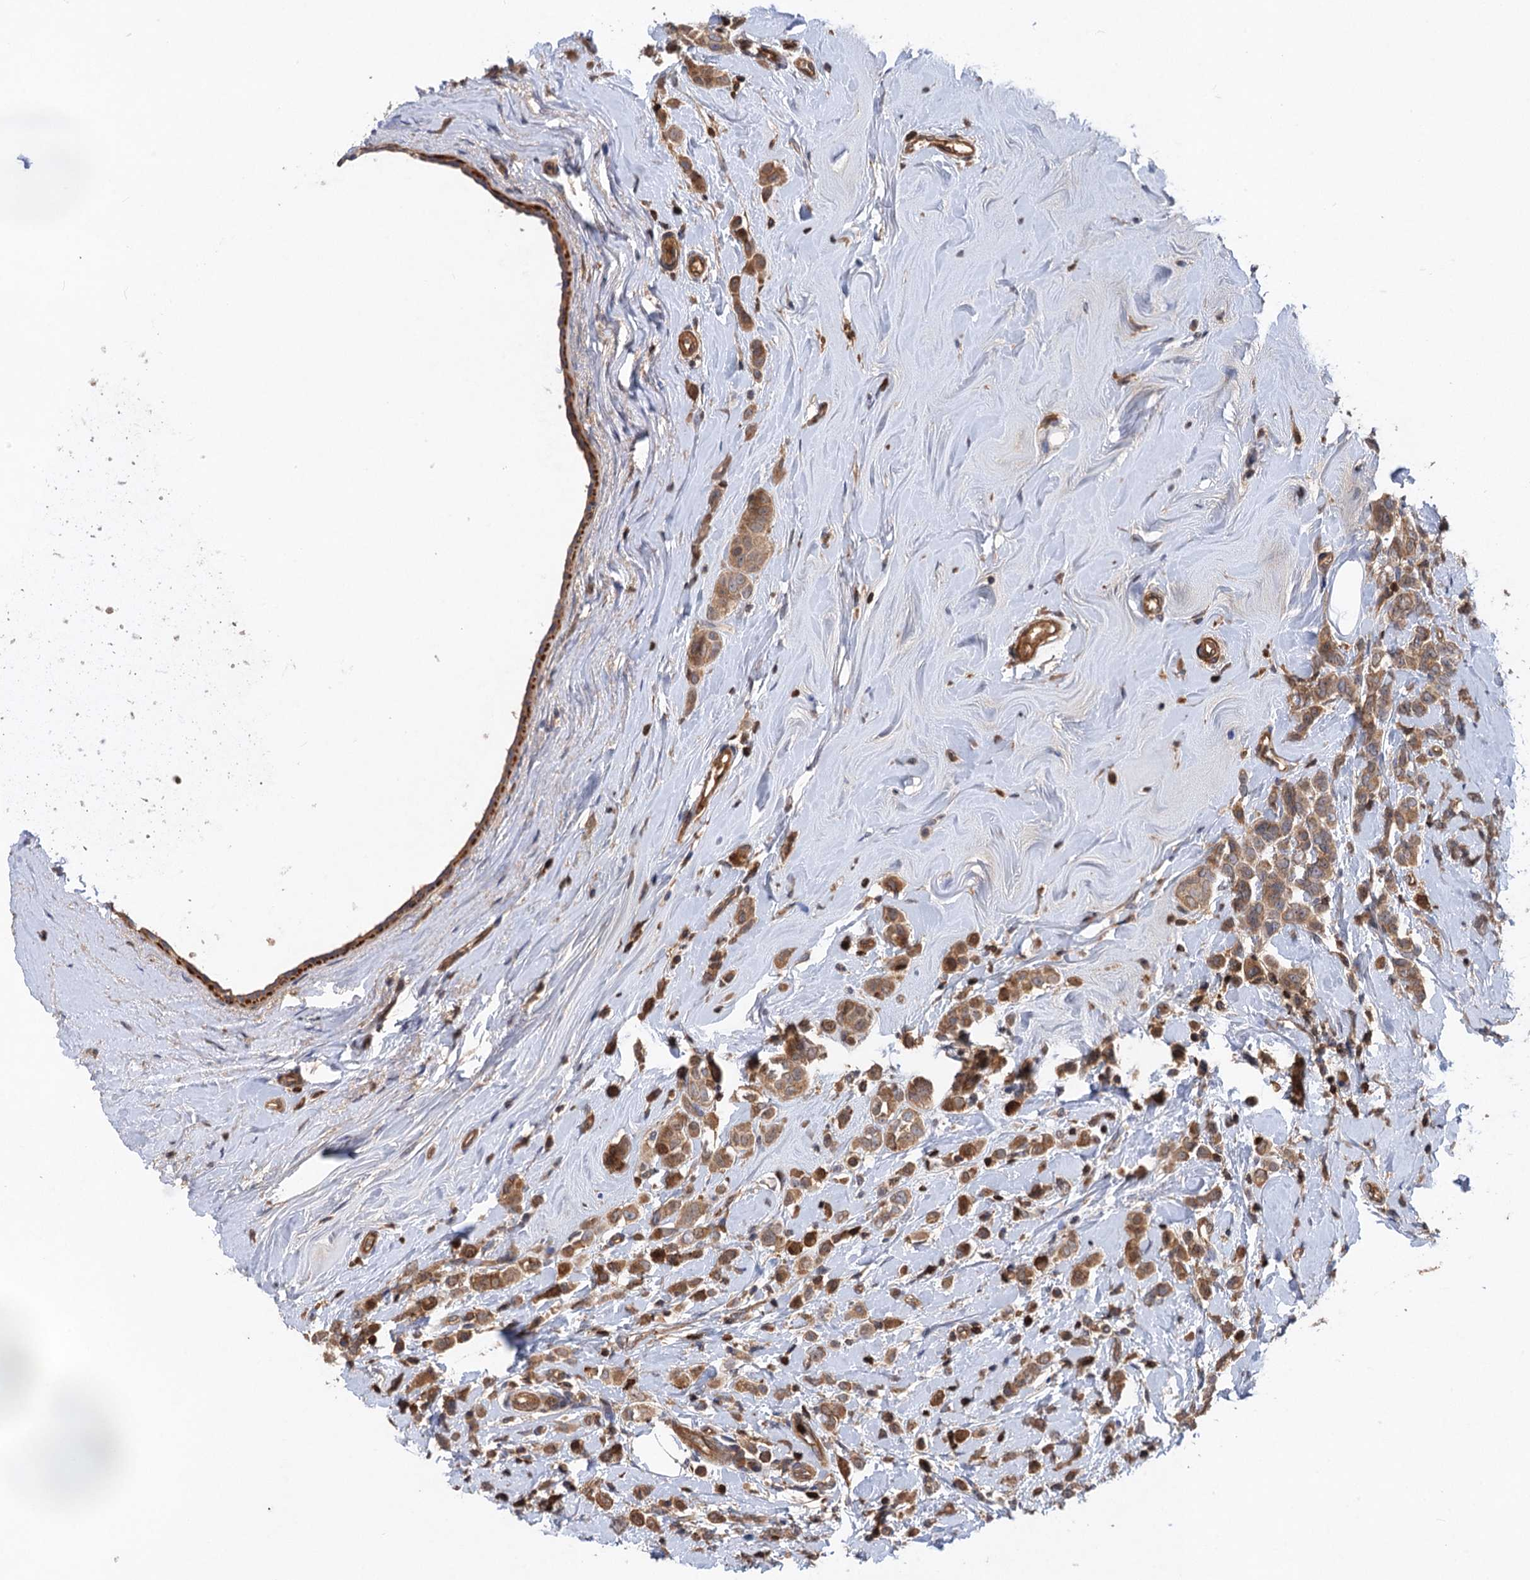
{"staining": {"intensity": "moderate", "quantity": ">75%", "location": "cytoplasmic/membranous"}, "tissue": "breast cancer", "cell_type": "Tumor cells", "image_type": "cancer", "snomed": [{"axis": "morphology", "description": "Lobular carcinoma"}, {"axis": "topography", "description": "Breast"}], "caption": "Immunohistochemical staining of human breast lobular carcinoma exhibits medium levels of moderate cytoplasmic/membranous protein positivity in about >75% of tumor cells.", "gene": "DGKA", "patient": {"sex": "female", "age": 47}}